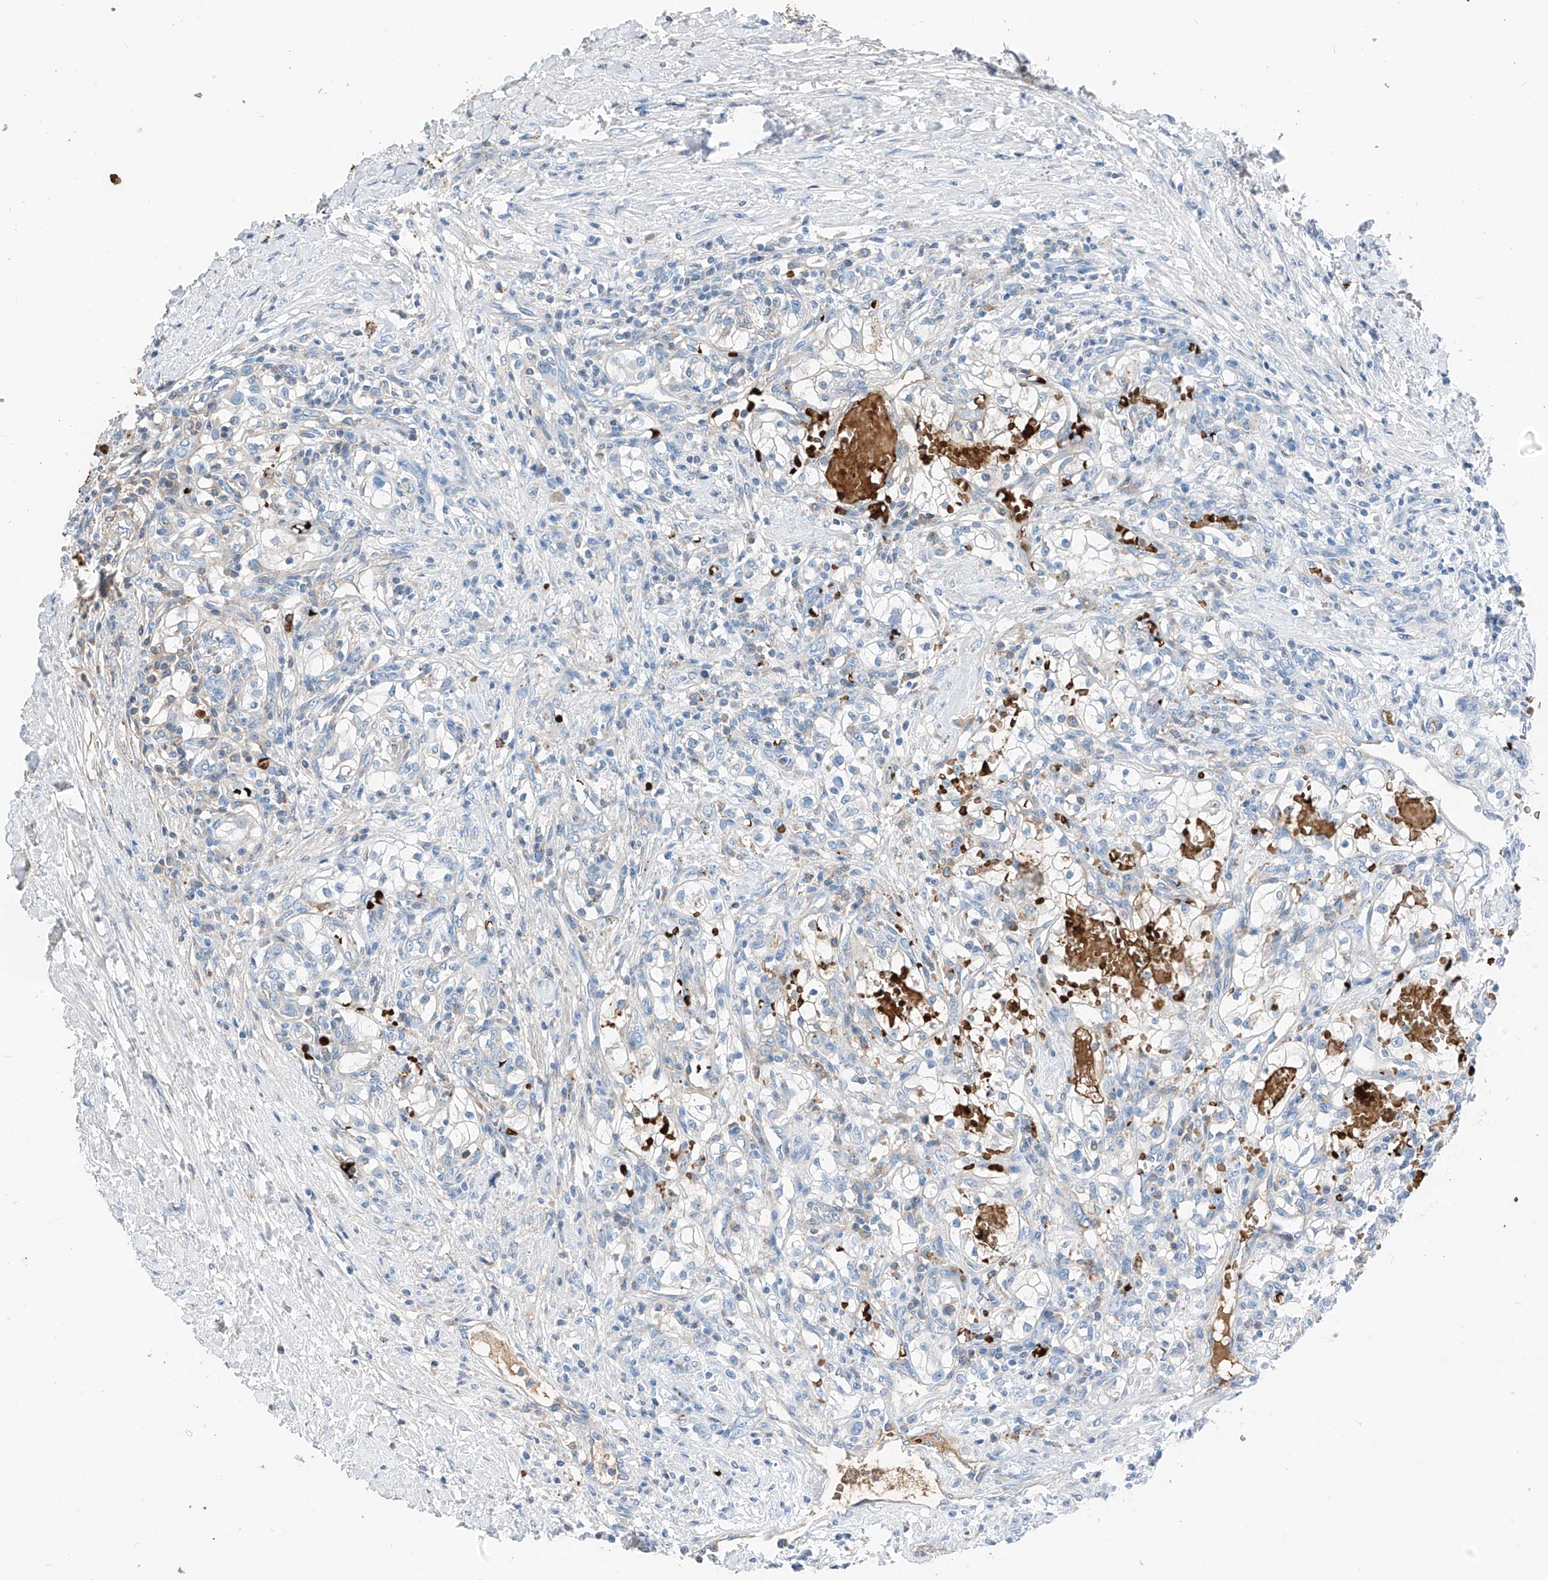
{"staining": {"intensity": "weak", "quantity": "<25%", "location": "cytoplasmic/membranous"}, "tissue": "renal cancer", "cell_type": "Tumor cells", "image_type": "cancer", "snomed": [{"axis": "morphology", "description": "Normal tissue, NOS"}, {"axis": "morphology", "description": "Adenocarcinoma, NOS"}, {"axis": "topography", "description": "Kidney"}], "caption": "Immunohistochemistry histopathology image of renal adenocarcinoma stained for a protein (brown), which reveals no positivity in tumor cells.", "gene": "PRSS23", "patient": {"sex": "male", "age": 68}}